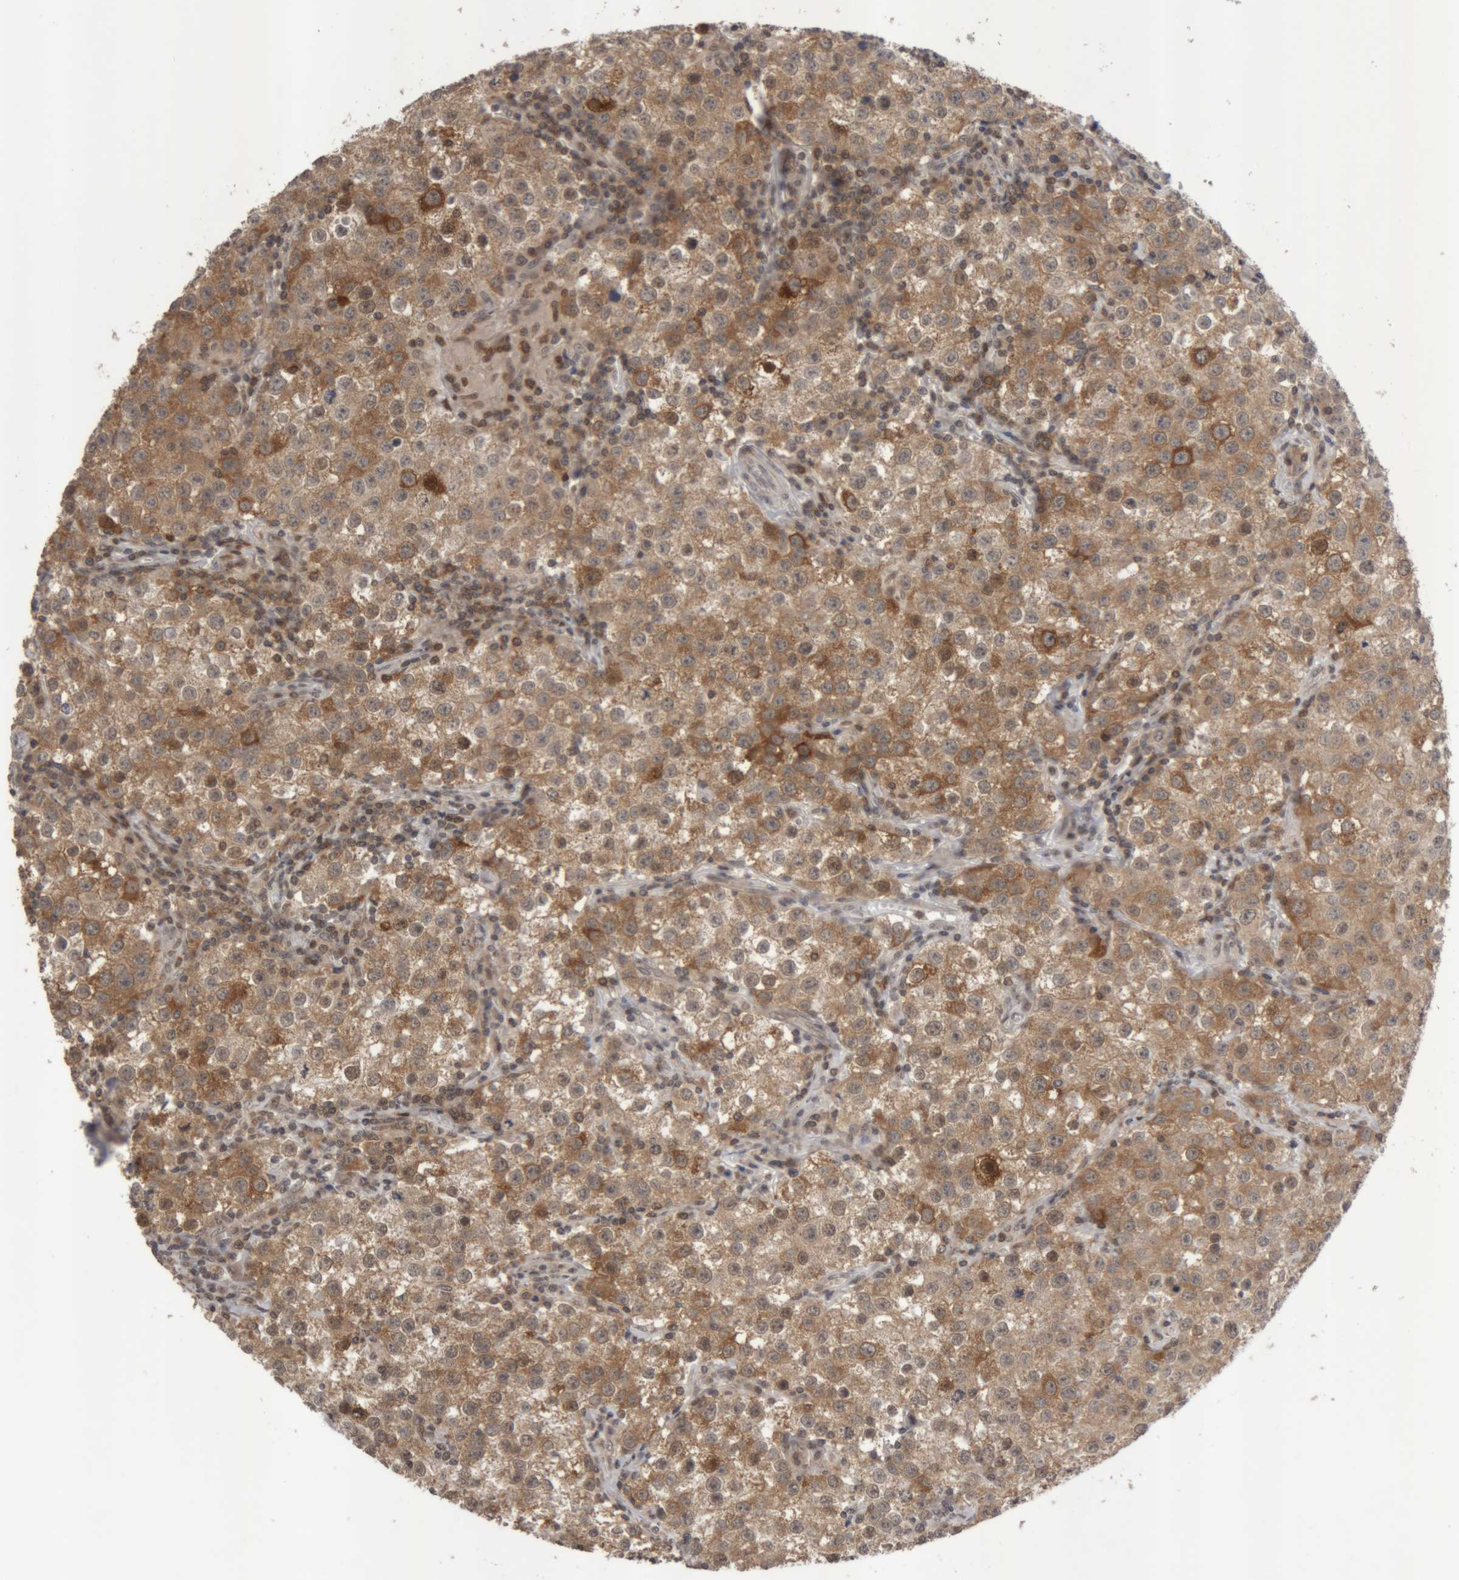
{"staining": {"intensity": "moderate", "quantity": ">75%", "location": "cytoplasmic/membranous"}, "tissue": "testis cancer", "cell_type": "Tumor cells", "image_type": "cancer", "snomed": [{"axis": "morphology", "description": "Seminoma, NOS"}, {"axis": "morphology", "description": "Carcinoma, Embryonal, NOS"}, {"axis": "topography", "description": "Testis"}], "caption": "DAB (3,3'-diaminobenzidine) immunohistochemical staining of human testis cancer displays moderate cytoplasmic/membranous protein staining in about >75% of tumor cells.", "gene": "NFATC2", "patient": {"sex": "male", "age": 43}}